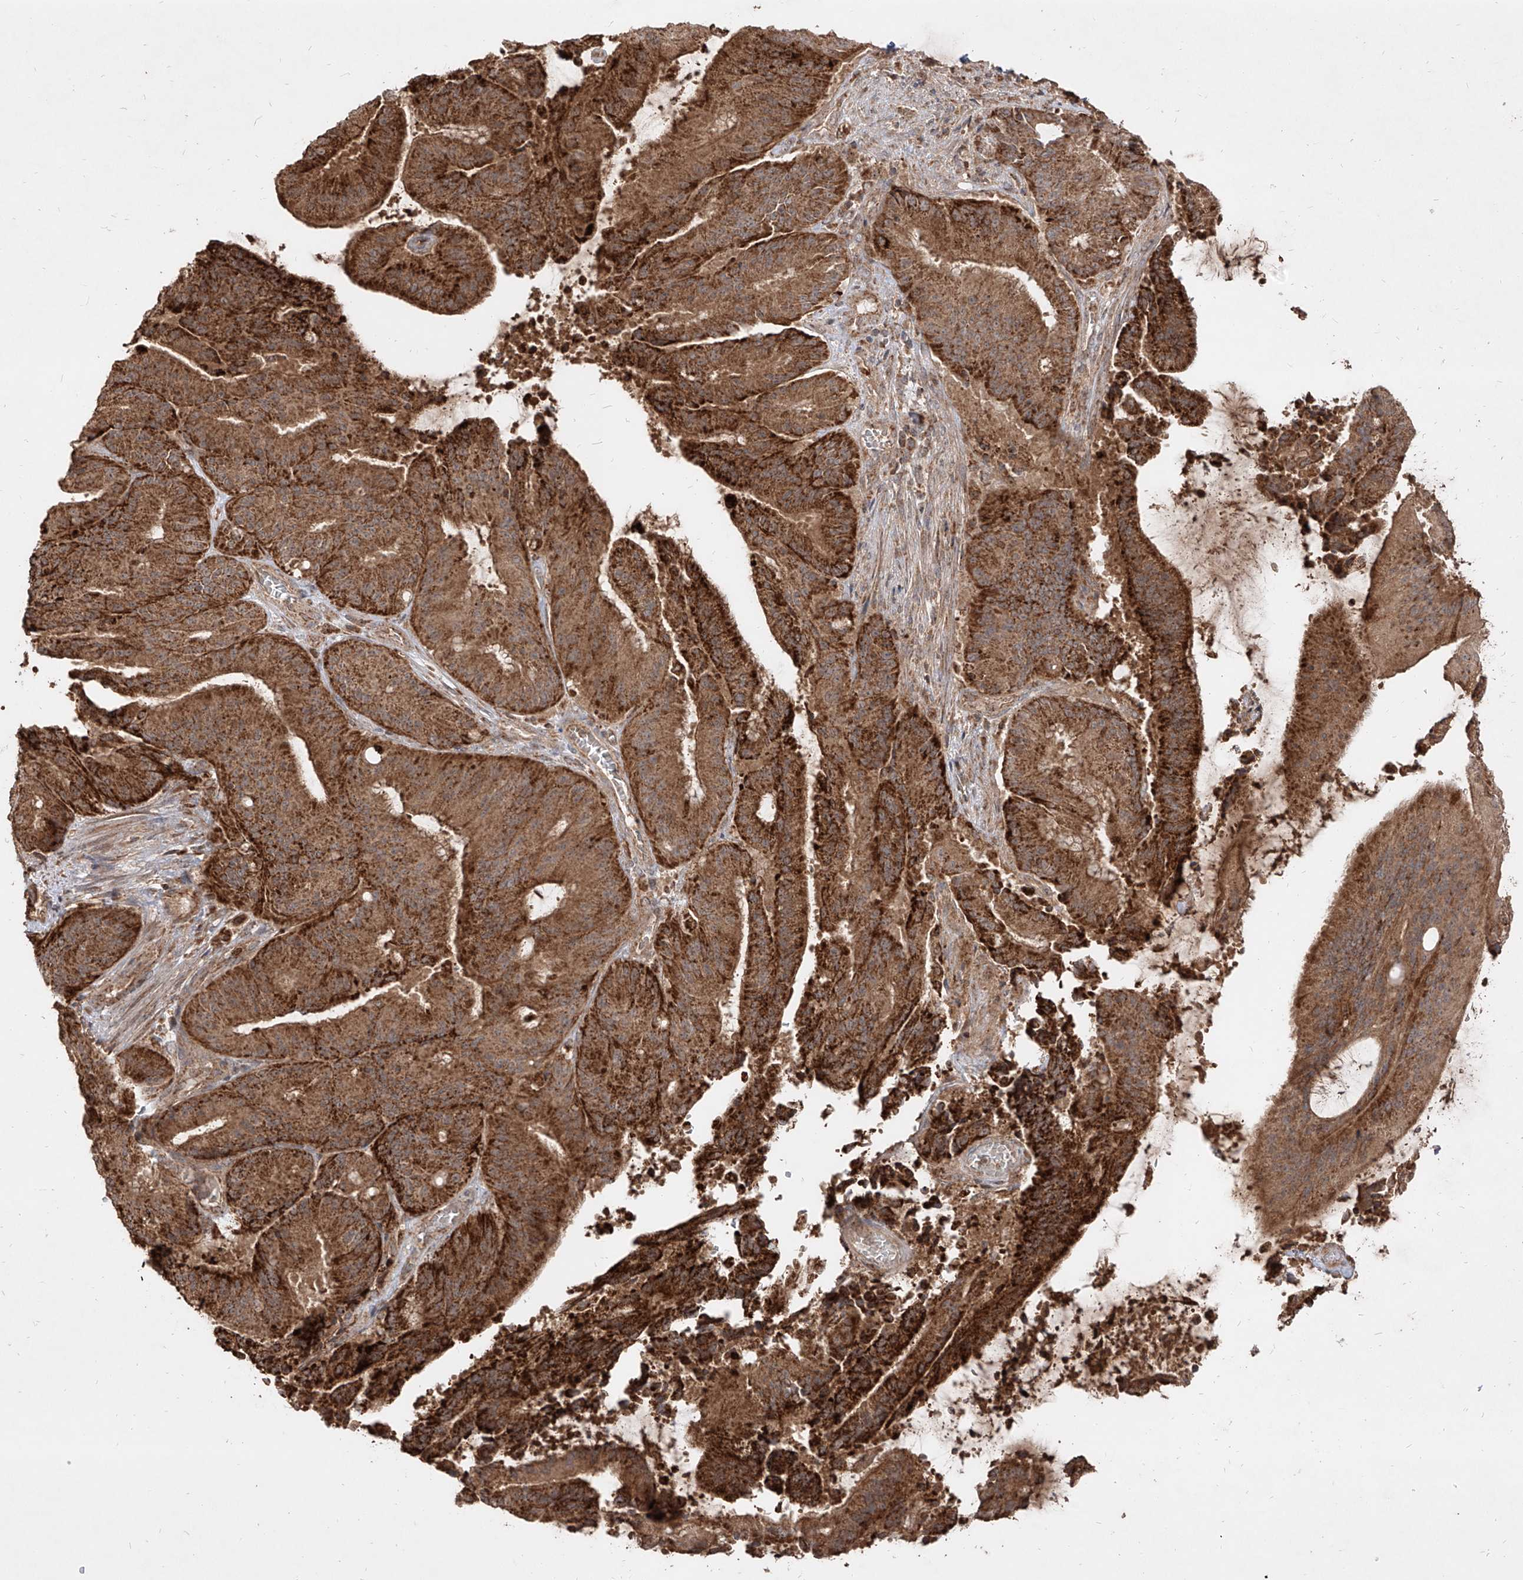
{"staining": {"intensity": "strong", "quantity": ">75%", "location": "cytoplasmic/membranous"}, "tissue": "liver cancer", "cell_type": "Tumor cells", "image_type": "cancer", "snomed": [{"axis": "morphology", "description": "Normal tissue, NOS"}, {"axis": "morphology", "description": "Cholangiocarcinoma"}, {"axis": "topography", "description": "Liver"}, {"axis": "topography", "description": "Peripheral nerve tissue"}], "caption": "Immunohistochemistry (IHC) (DAB (3,3'-diaminobenzidine)) staining of human liver cholangiocarcinoma exhibits strong cytoplasmic/membranous protein positivity in about >75% of tumor cells.", "gene": "AIM2", "patient": {"sex": "female", "age": 73}}